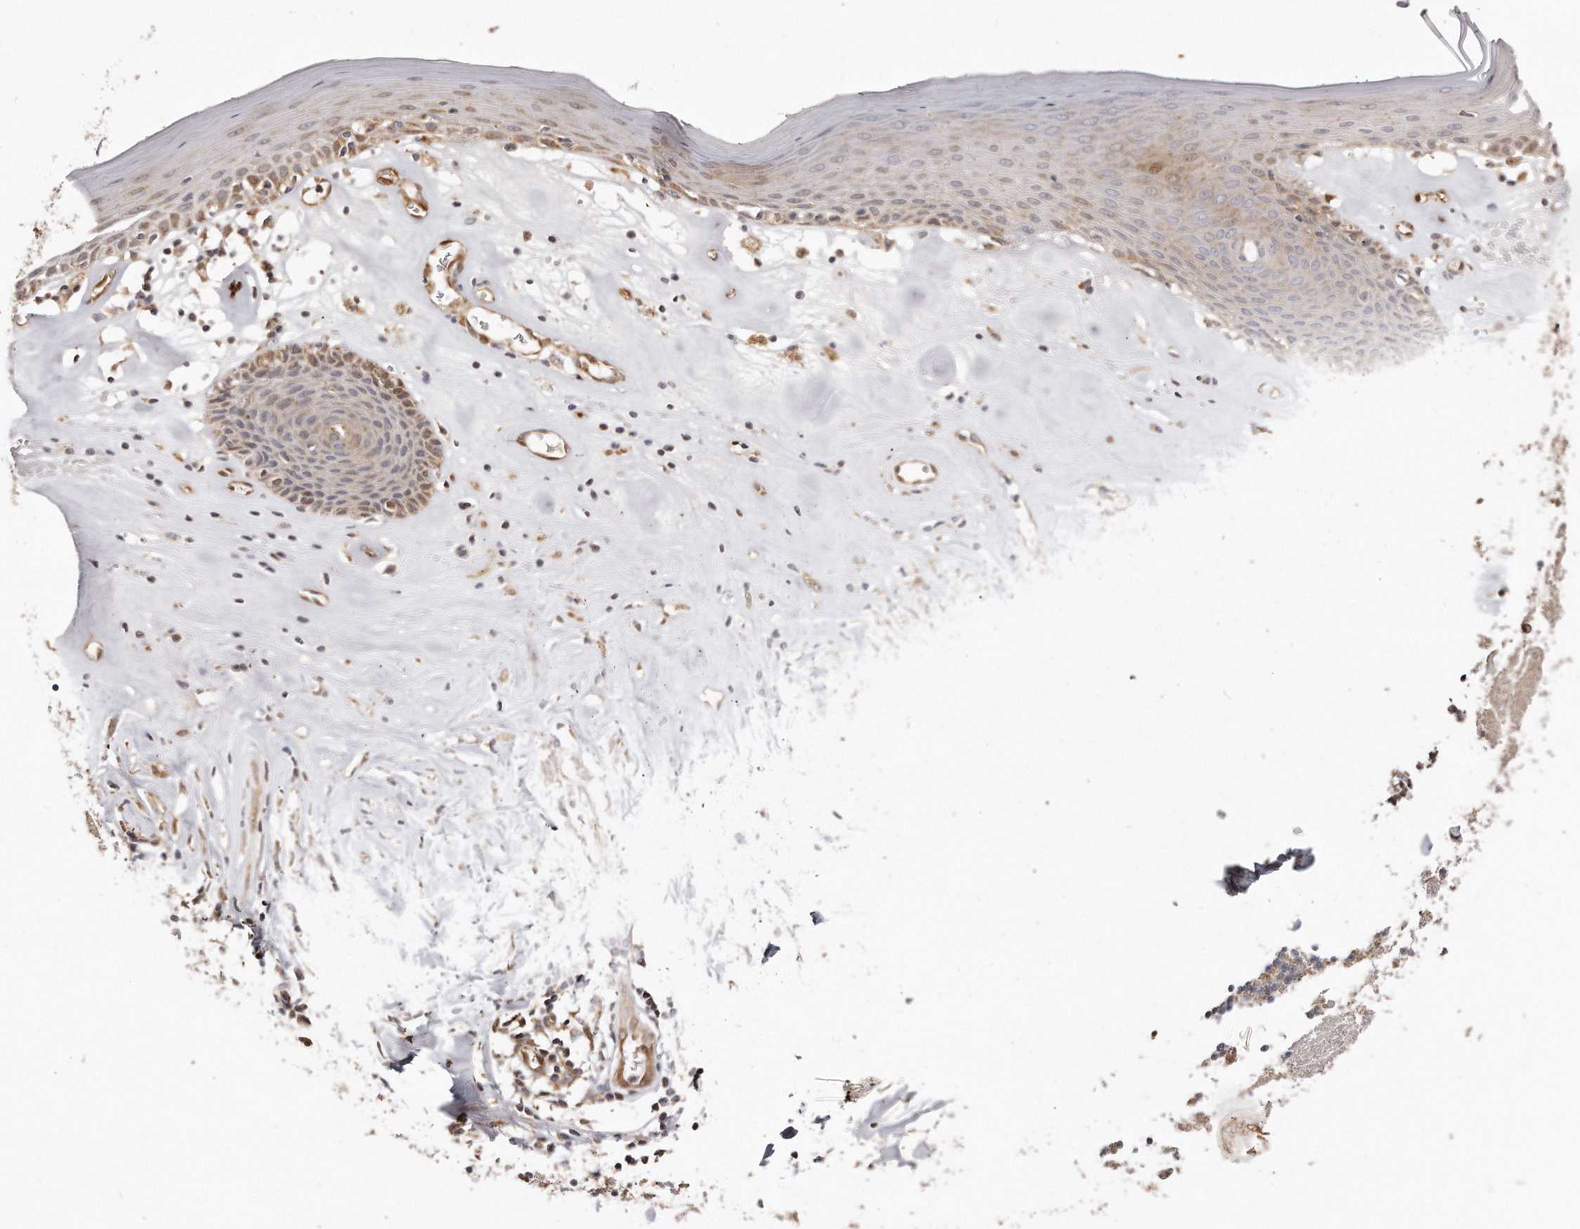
{"staining": {"intensity": "moderate", "quantity": "25%-75%", "location": "cytoplasmic/membranous"}, "tissue": "skin", "cell_type": "Epidermal cells", "image_type": "normal", "snomed": [{"axis": "morphology", "description": "Normal tissue, NOS"}, {"axis": "morphology", "description": "Inflammation, NOS"}, {"axis": "topography", "description": "Vulva"}], "caption": "This is an image of immunohistochemistry staining of normal skin, which shows moderate expression in the cytoplasmic/membranous of epidermal cells.", "gene": "GBP4", "patient": {"sex": "female", "age": 84}}